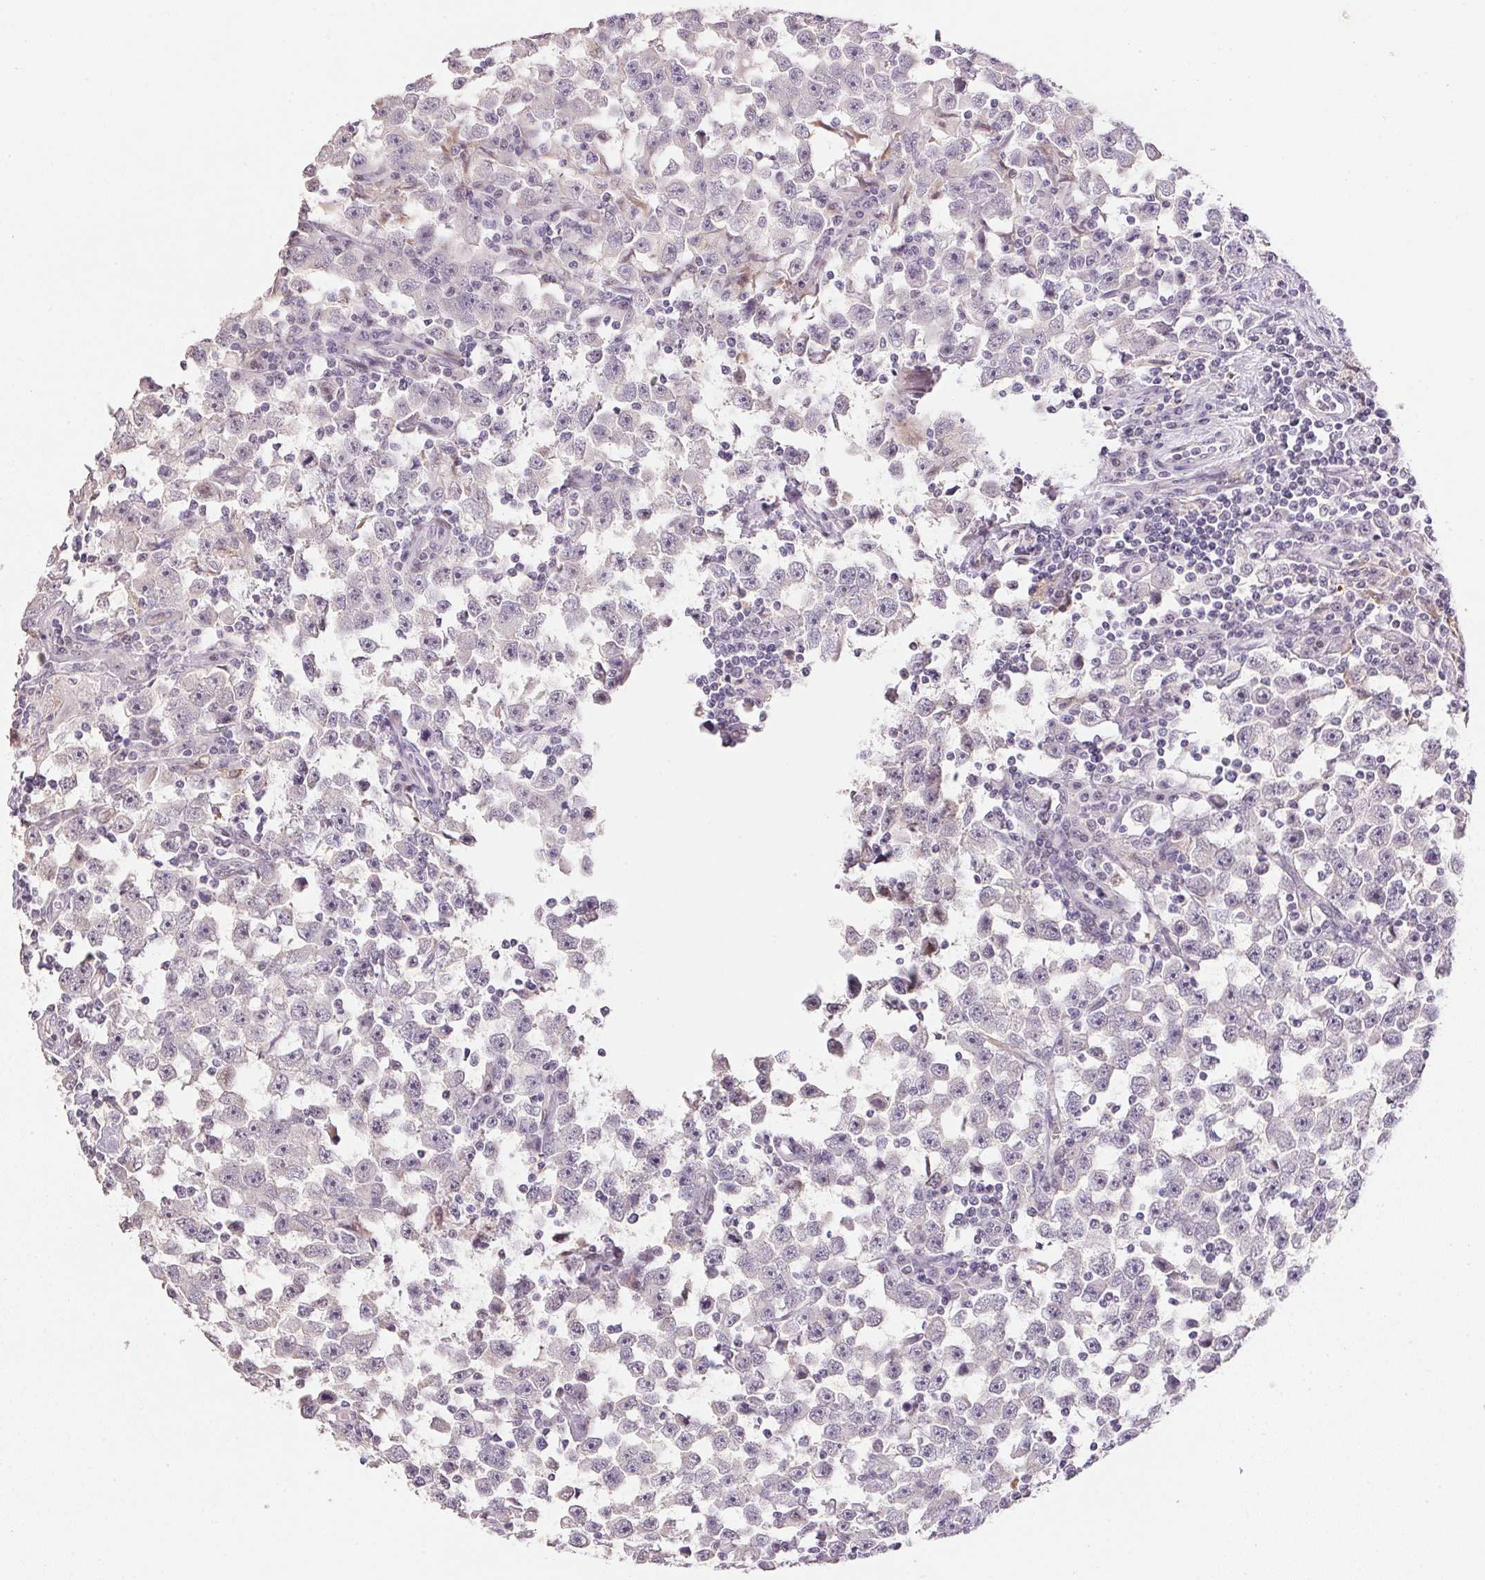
{"staining": {"intensity": "negative", "quantity": "none", "location": "none"}, "tissue": "testis cancer", "cell_type": "Tumor cells", "image_type": "cancer", "snomed": [{"axis": "morphology", "description": "Seminoma, NOS"}, {"axis": "topography", "description": "Testis"}], "caption": "A photomicrograph of testis seminoma stained for a protein exhibits no brown staining in tumor cells.", "gene": "GYG2", "patient": {"sex": "male", "age": 33}}